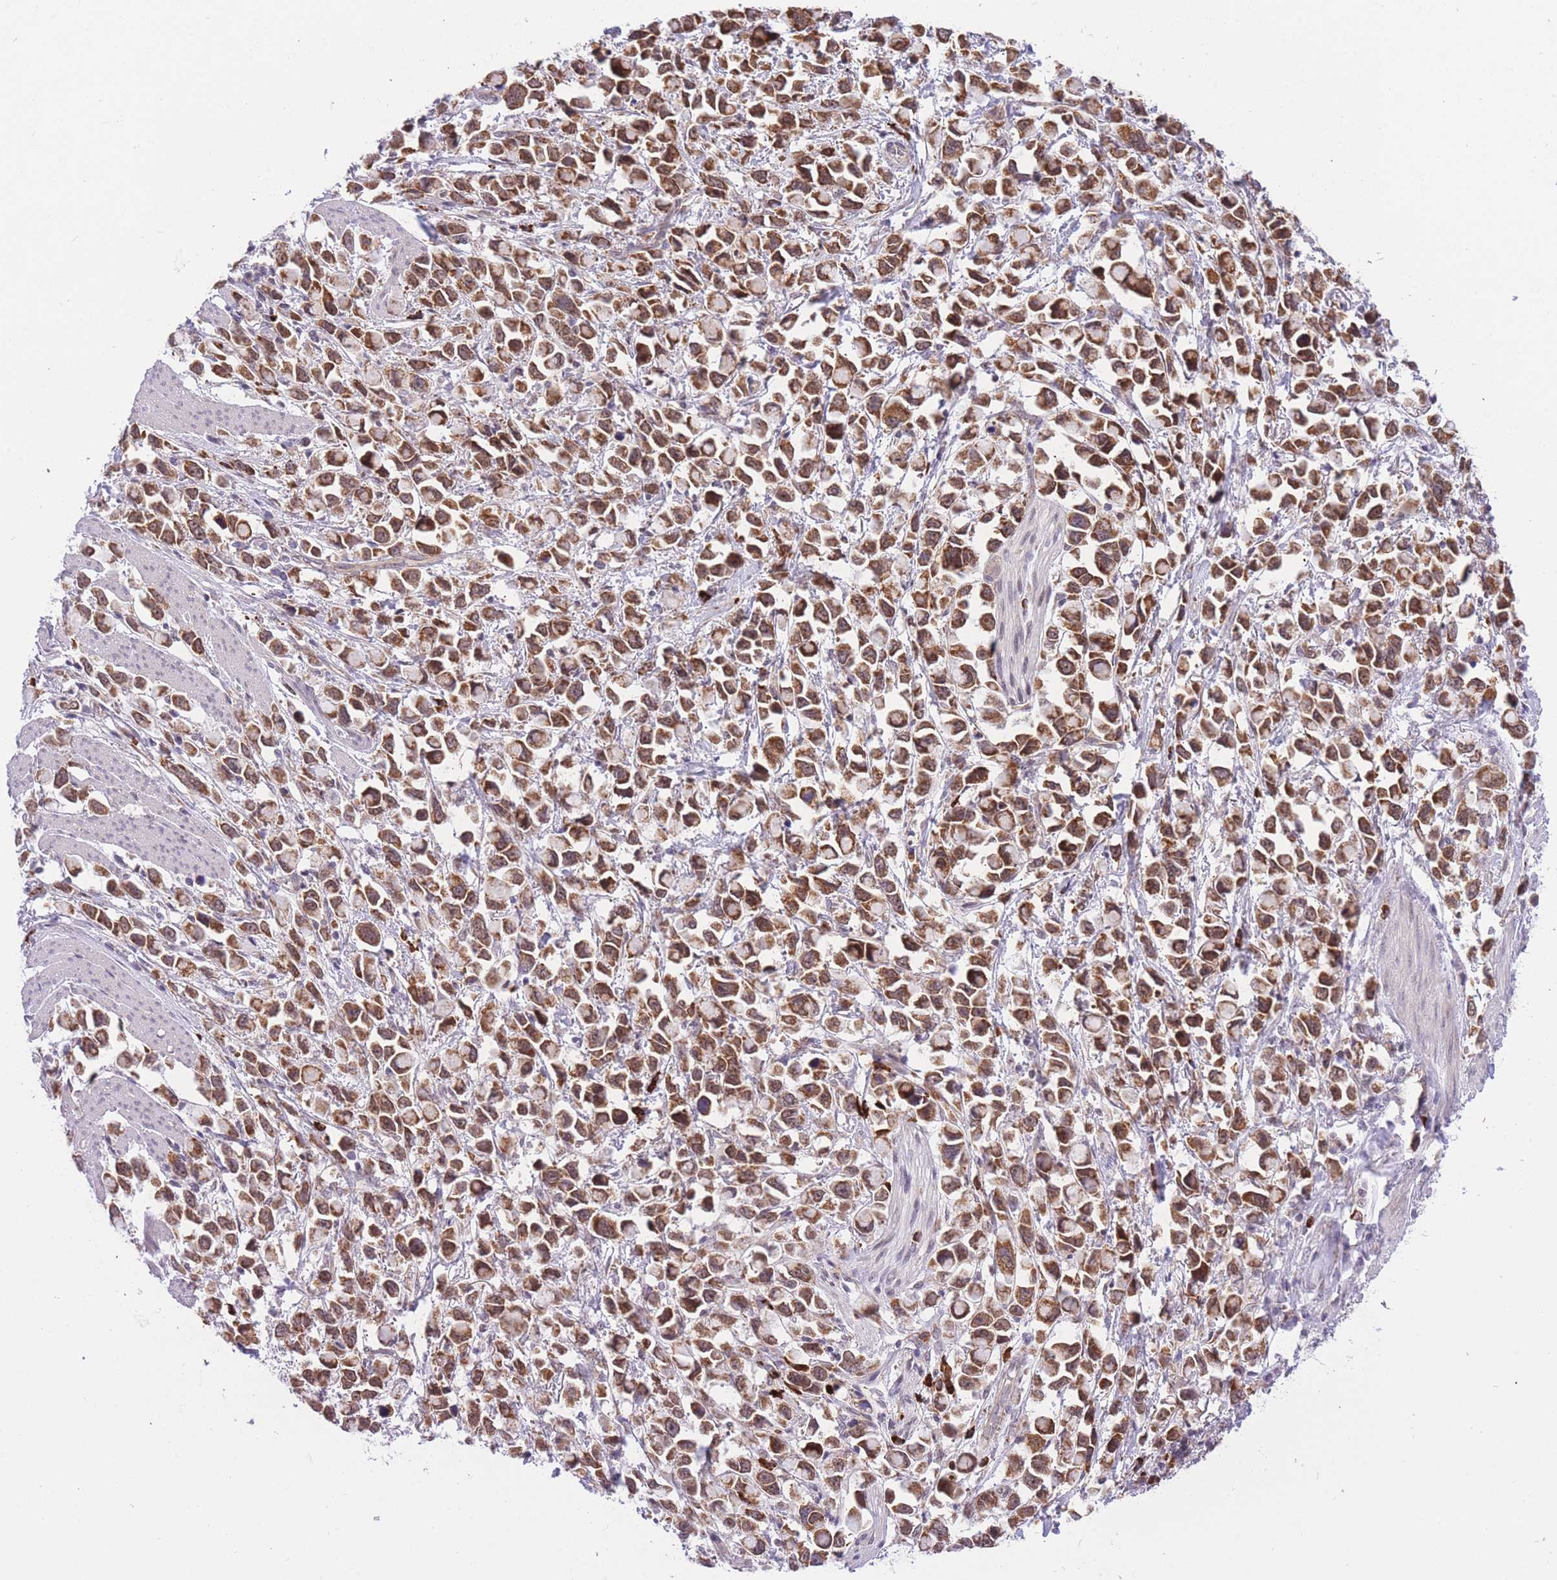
{"staining": {"intensity": "strong", "quantity": ">75%", "location": "cytoplasmic/membranous"}, "tissue": "stomach cancer", "cell_type": "Tumor cells", "image_type": "cancer", "snomed": [{"axis": "morphology", "description": "Adenocarcinoma, NOS"}, {"axis": "topography", "description": "Stomach"}], "caption": "Immunohistochemistry image of neoplastic tissue: adenocarcinoma (stomach) stained using IHC reveals high levels of strong protein expression localized specifically in the cytoplasmic/membranous of tumor cells, appearing as a cytoplasmic/membranous brown color.", "gene": "EXOSC8", "patient": {"sex": "female", "age": 81}}